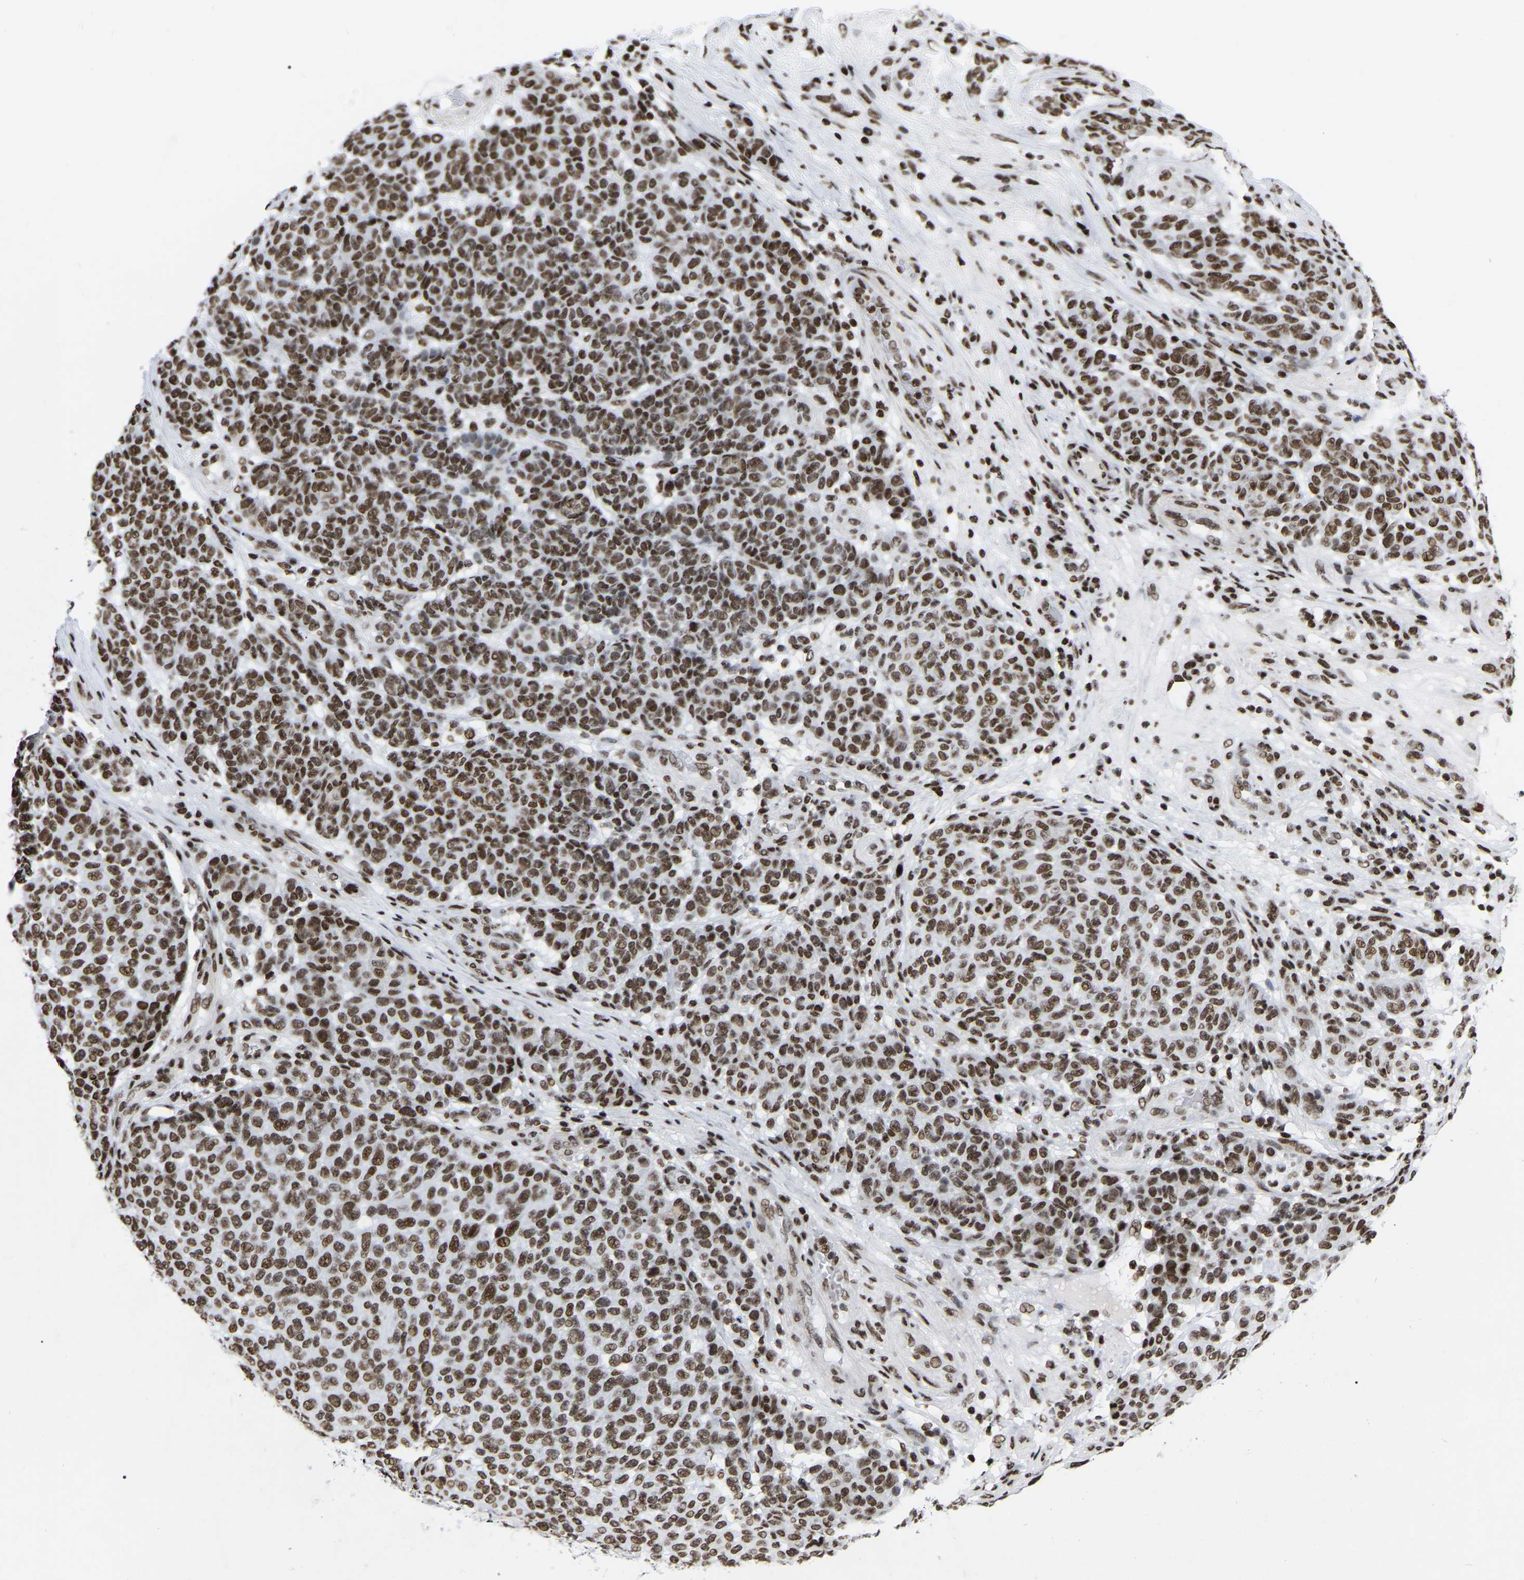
{"staining": {"intensity": "moderate", "quantity": ">75%", "location": "nuclear"}, "tissue": "melanoma", "cell_type": "Tumor cells", "image_type": "cancer", "snomed": [{"axis": "morphology", "description": "Malignant melanoma, NOS"}, {"axis": "topography", "description": "Skin"}], "caption": "Immunohistochemical staining of melanoma reveals medium levels of moderate nuclear staining in approximately >75% of tumor cells.", "gene": "PRCC", "patient": {"sex": "male", "age": 59}}